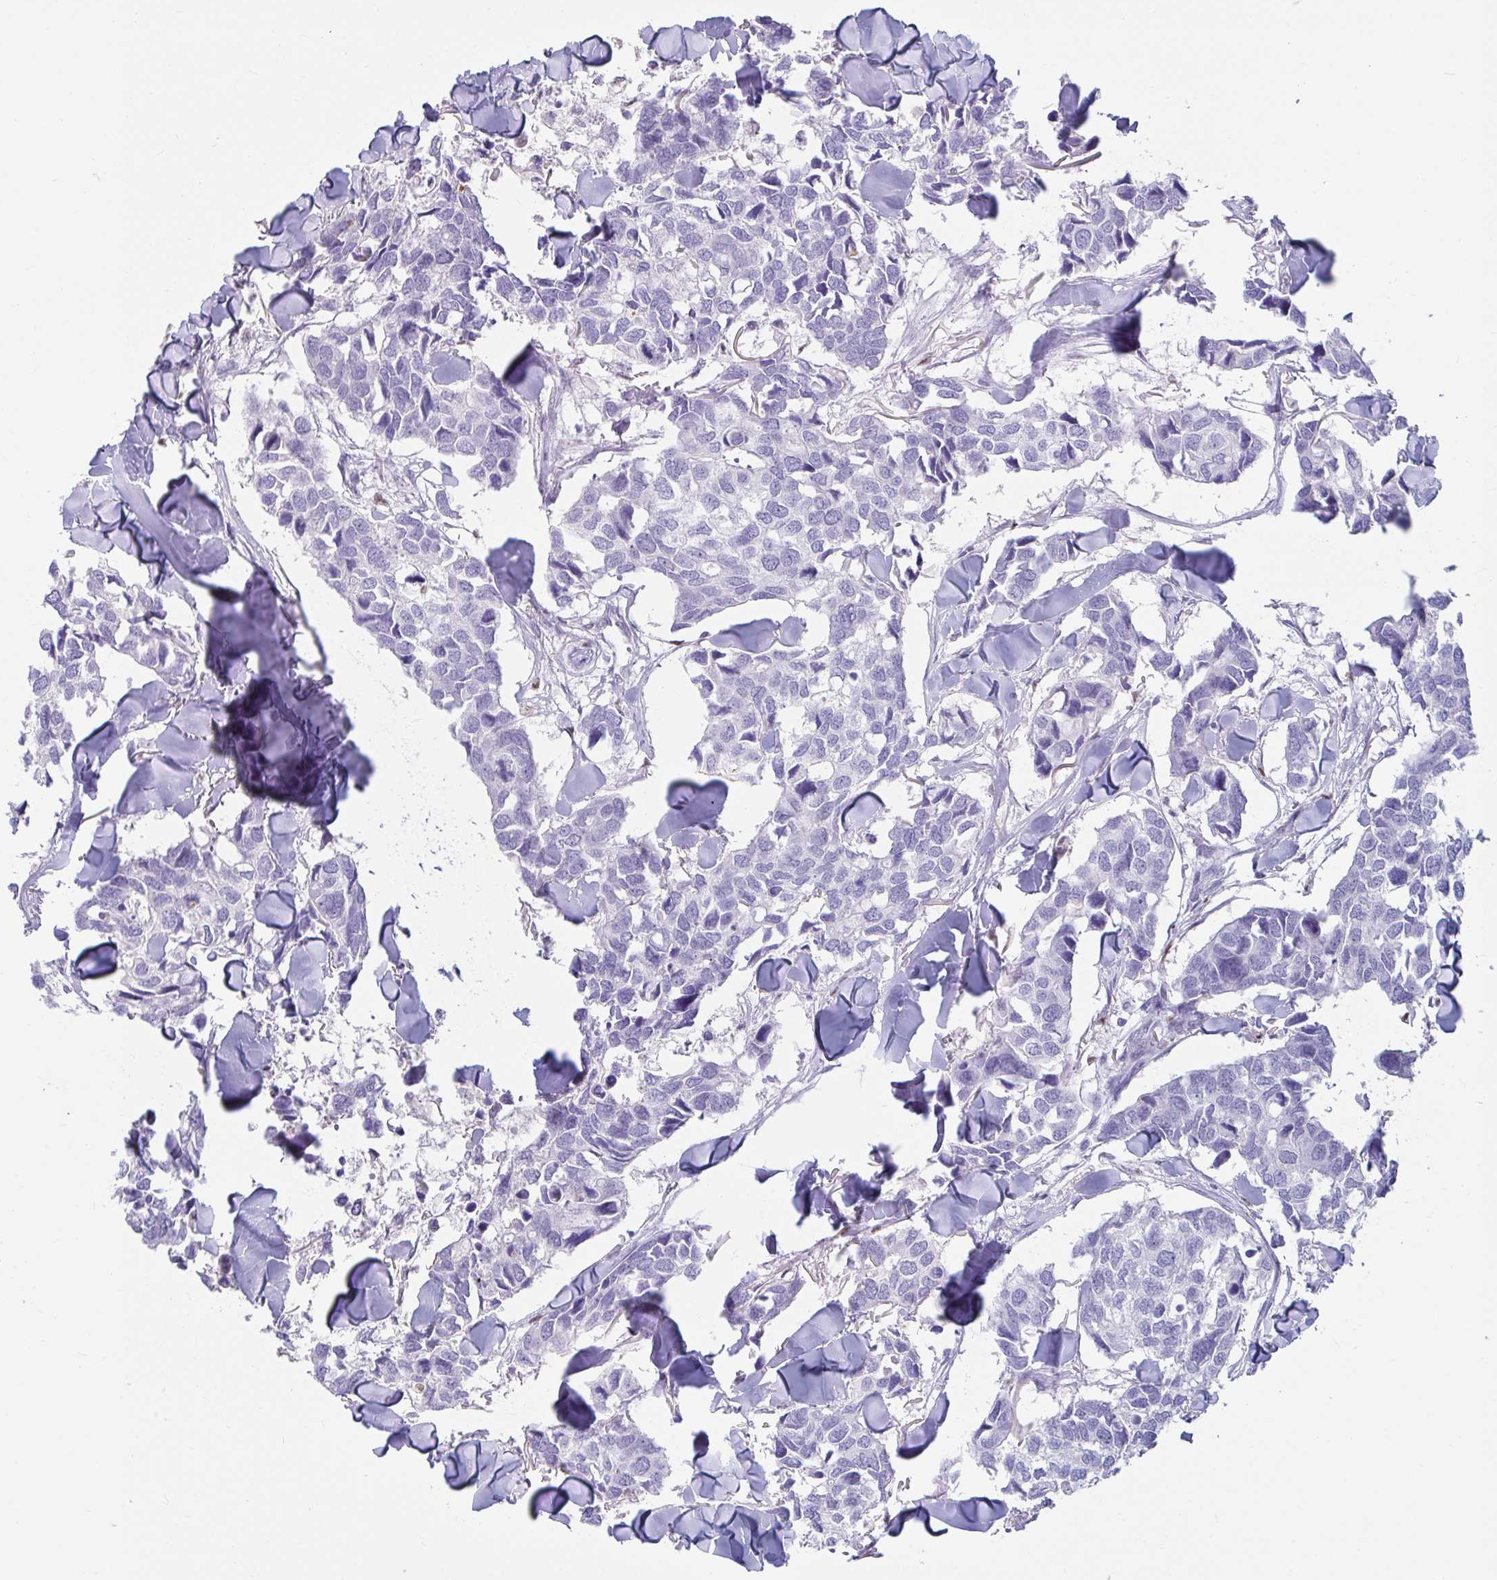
{"staining": {"intensity": "negative", "quantity": "none", "location": "none"}, "tissue": "breast cancer", "cell_type": "Tumor cells", "image_type": "cancer", "snomed": [{"axis": "morphology", "description": "Duct carcinoma"}, {"axis": "topography", "description": "Breast"}], "caption": "Micrograph shows no protein staining in tumor cells of breast cancer tissue. Nuclei are stained in blue.", "gene": "ZNF586", "patient": {"sex": "female", "age": 83}}